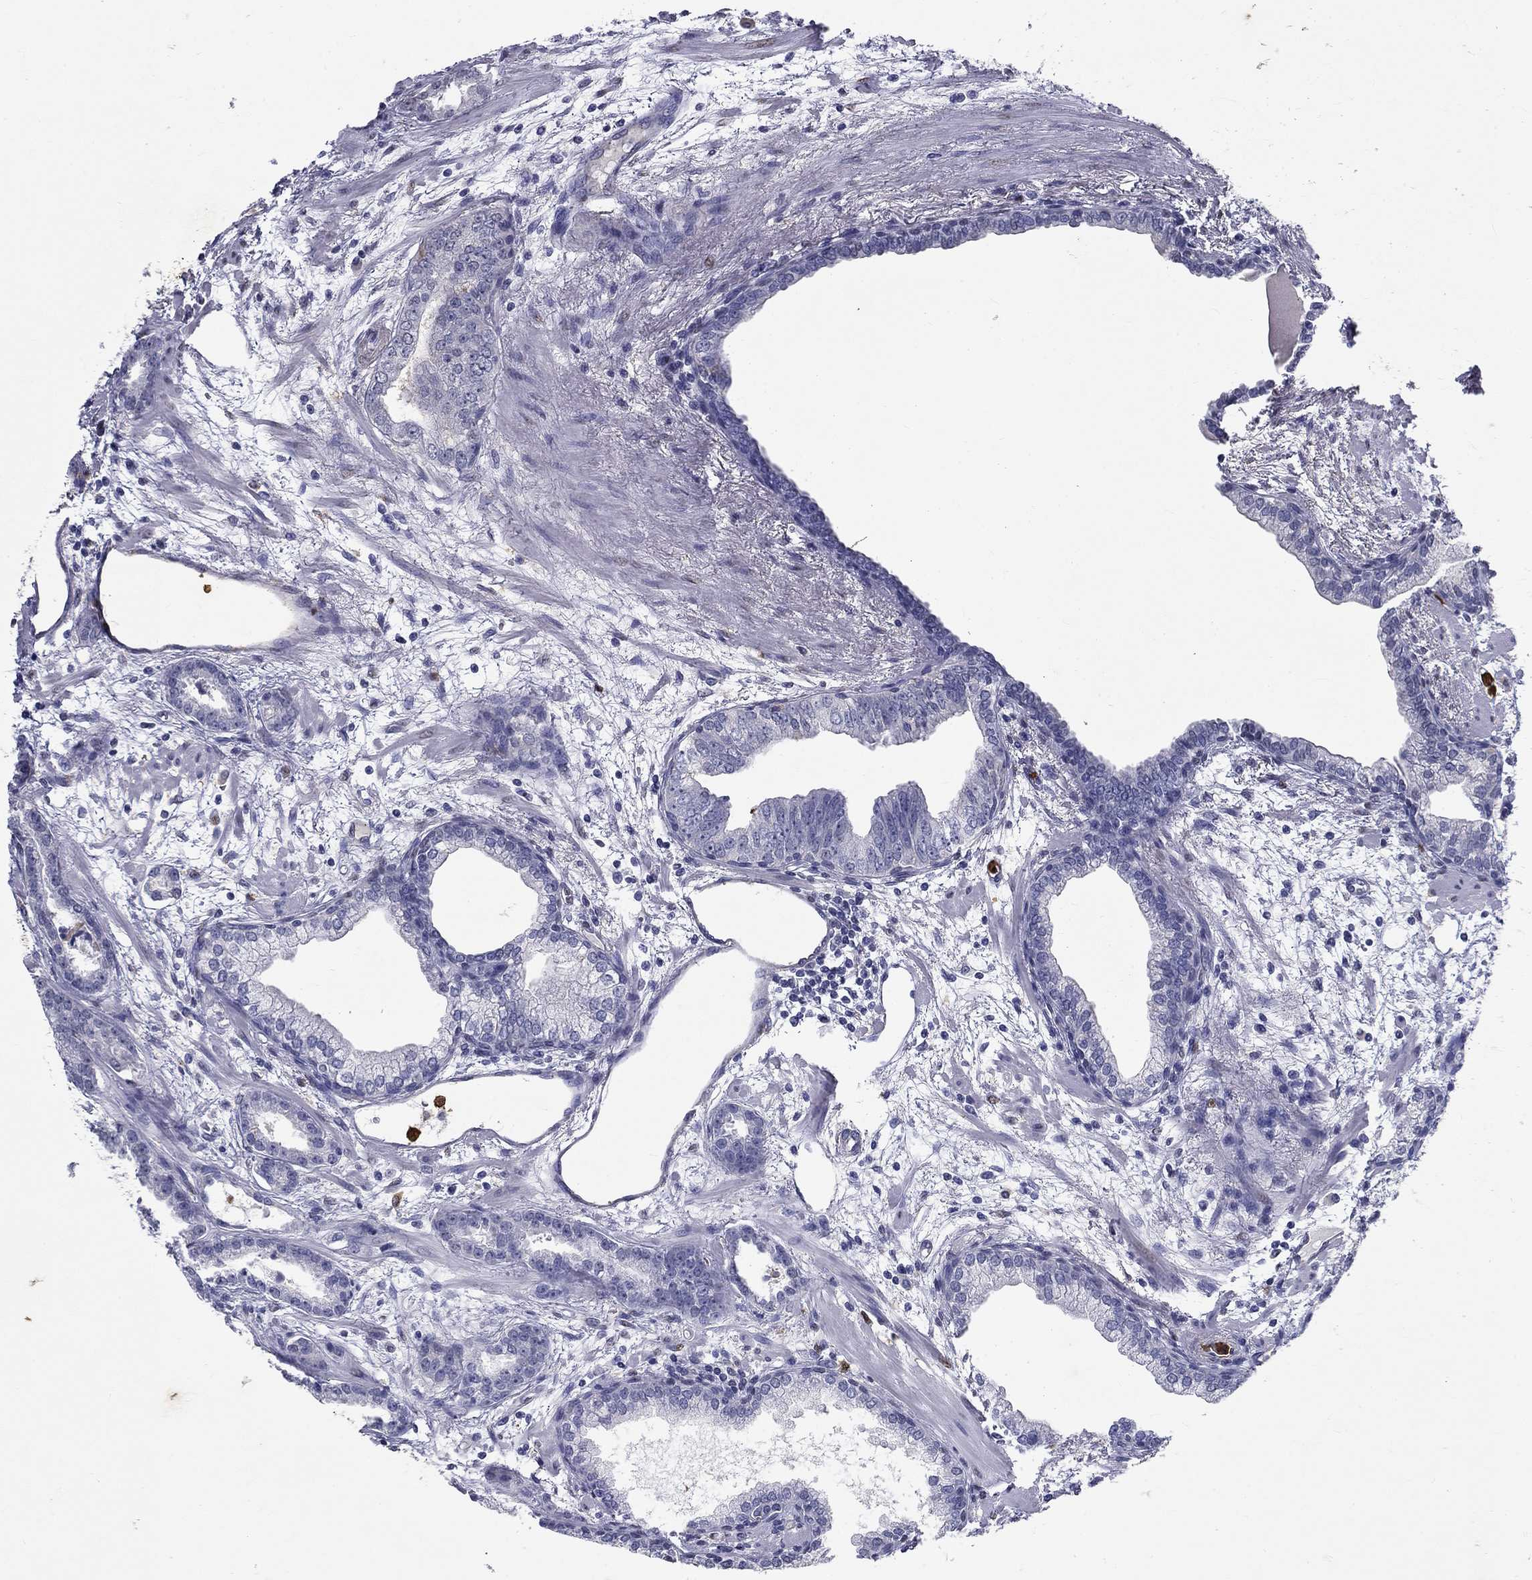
{"staining": {"intensity": "negative", "quantity": "none", "location": "none"}, "tissue": "prostate cancer", "cell_type": "Tumor cells", "image_type": "cancer", "snomed": [{"axis": "morphology", "description": "Adenocarcinoma, Low grade"}, {"axis": "topography", "description": "Prostate"}], "caption": "DAB immunohistochemical staining of prostate cancer (adenocarcinoma (low-grade)) demonstrates no significant positivity in tumor cells.", "gene": "IGSF8", "patient": {"sex": "male", "age": 68}}